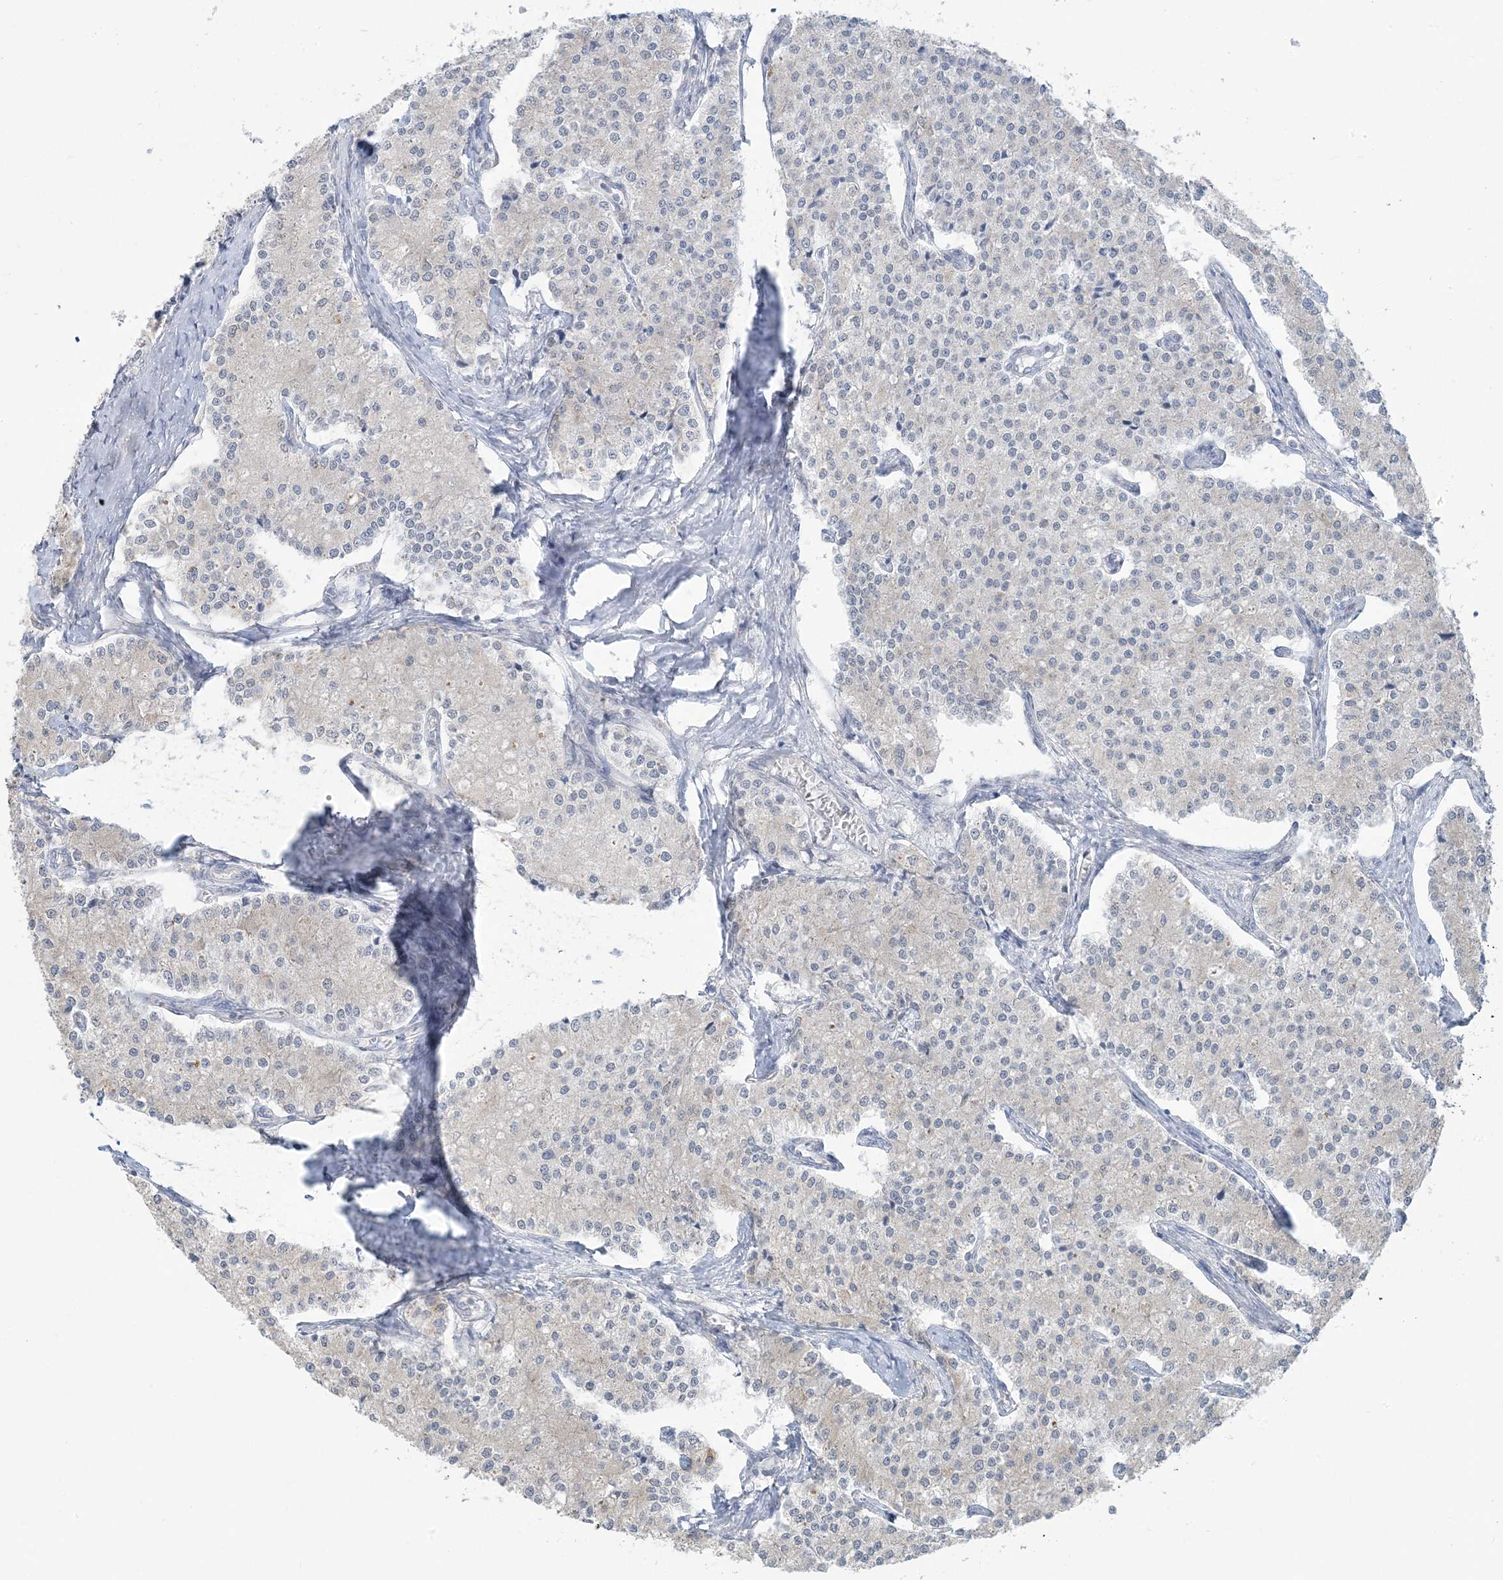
{"staining": {"intensity": "negative", "quantity": "none", "location": "none"}, "tissue": "carcinoid", "cell_type": "Tumor cells", "image_type": "cancer", "snomed": [{"axis": "morphology", "description": "Carcinoid, malignant, NOS"}, {"axis": "topography", "description": "Colon"}], "caption": "Immunohistochemistry (IHC) image of human carcinoid stained for a protein (brown), which displays no staining in tumor cells.", "gene": "EEFSEC", "patient": {"sex": "female", "age": 52}}